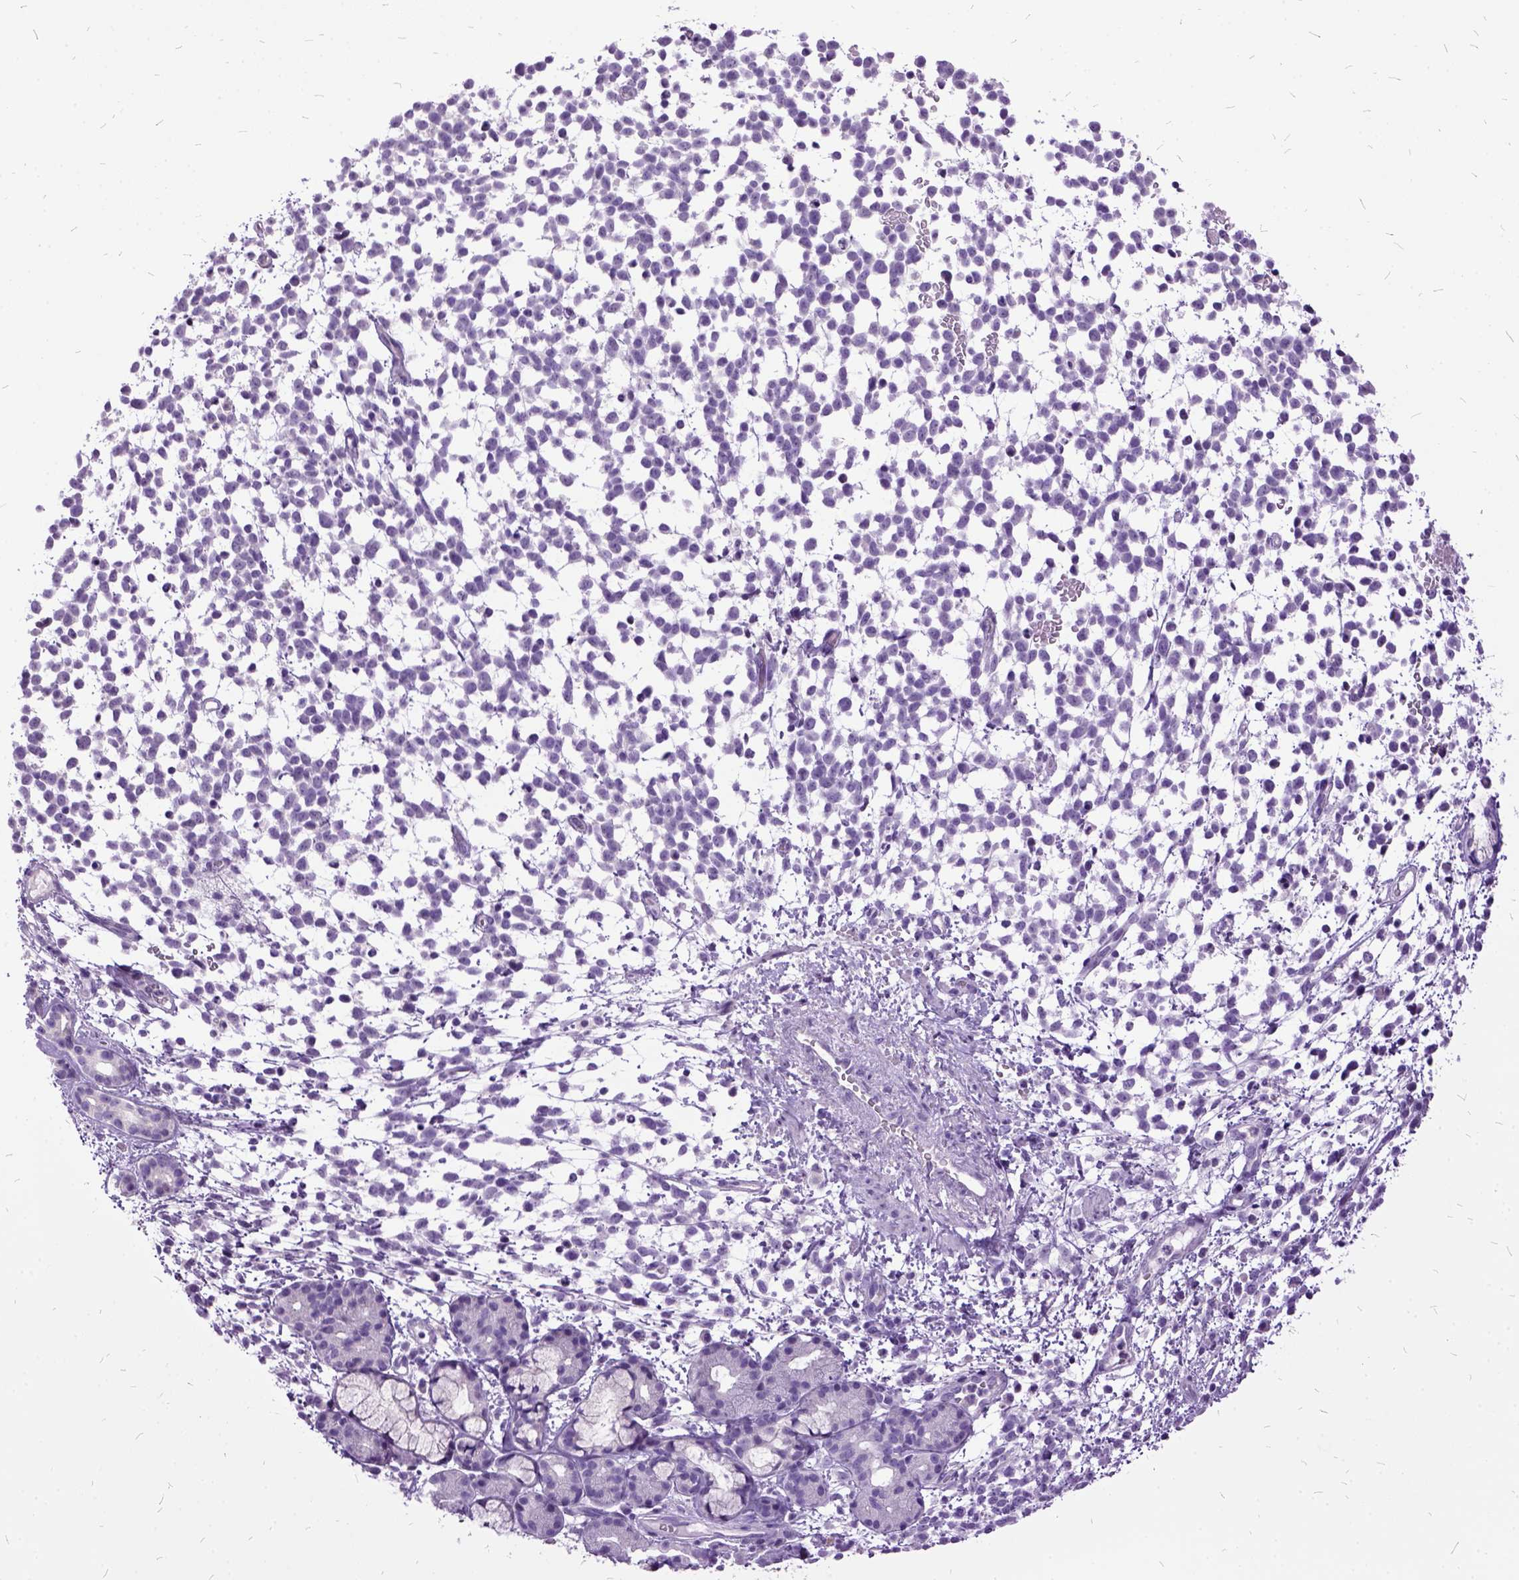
{"staining": {"intensity": "negative", "quantity": "none", "location": "none"}, "tissue": "melanoma", "cell_type": "Tumor cells", "image_type": "cancer", "snomed": [{"axis": "morphology", "description": "Malignant melanoma, NOS"}, {"axis": "topography", "description": "Skin"}], "caption": "Malignant melanoma stained for a protein using immunohistochemistry reveals no positivity tumor cells.", "gene": "MME", "patient": {"sex": "female", "age": 70}}